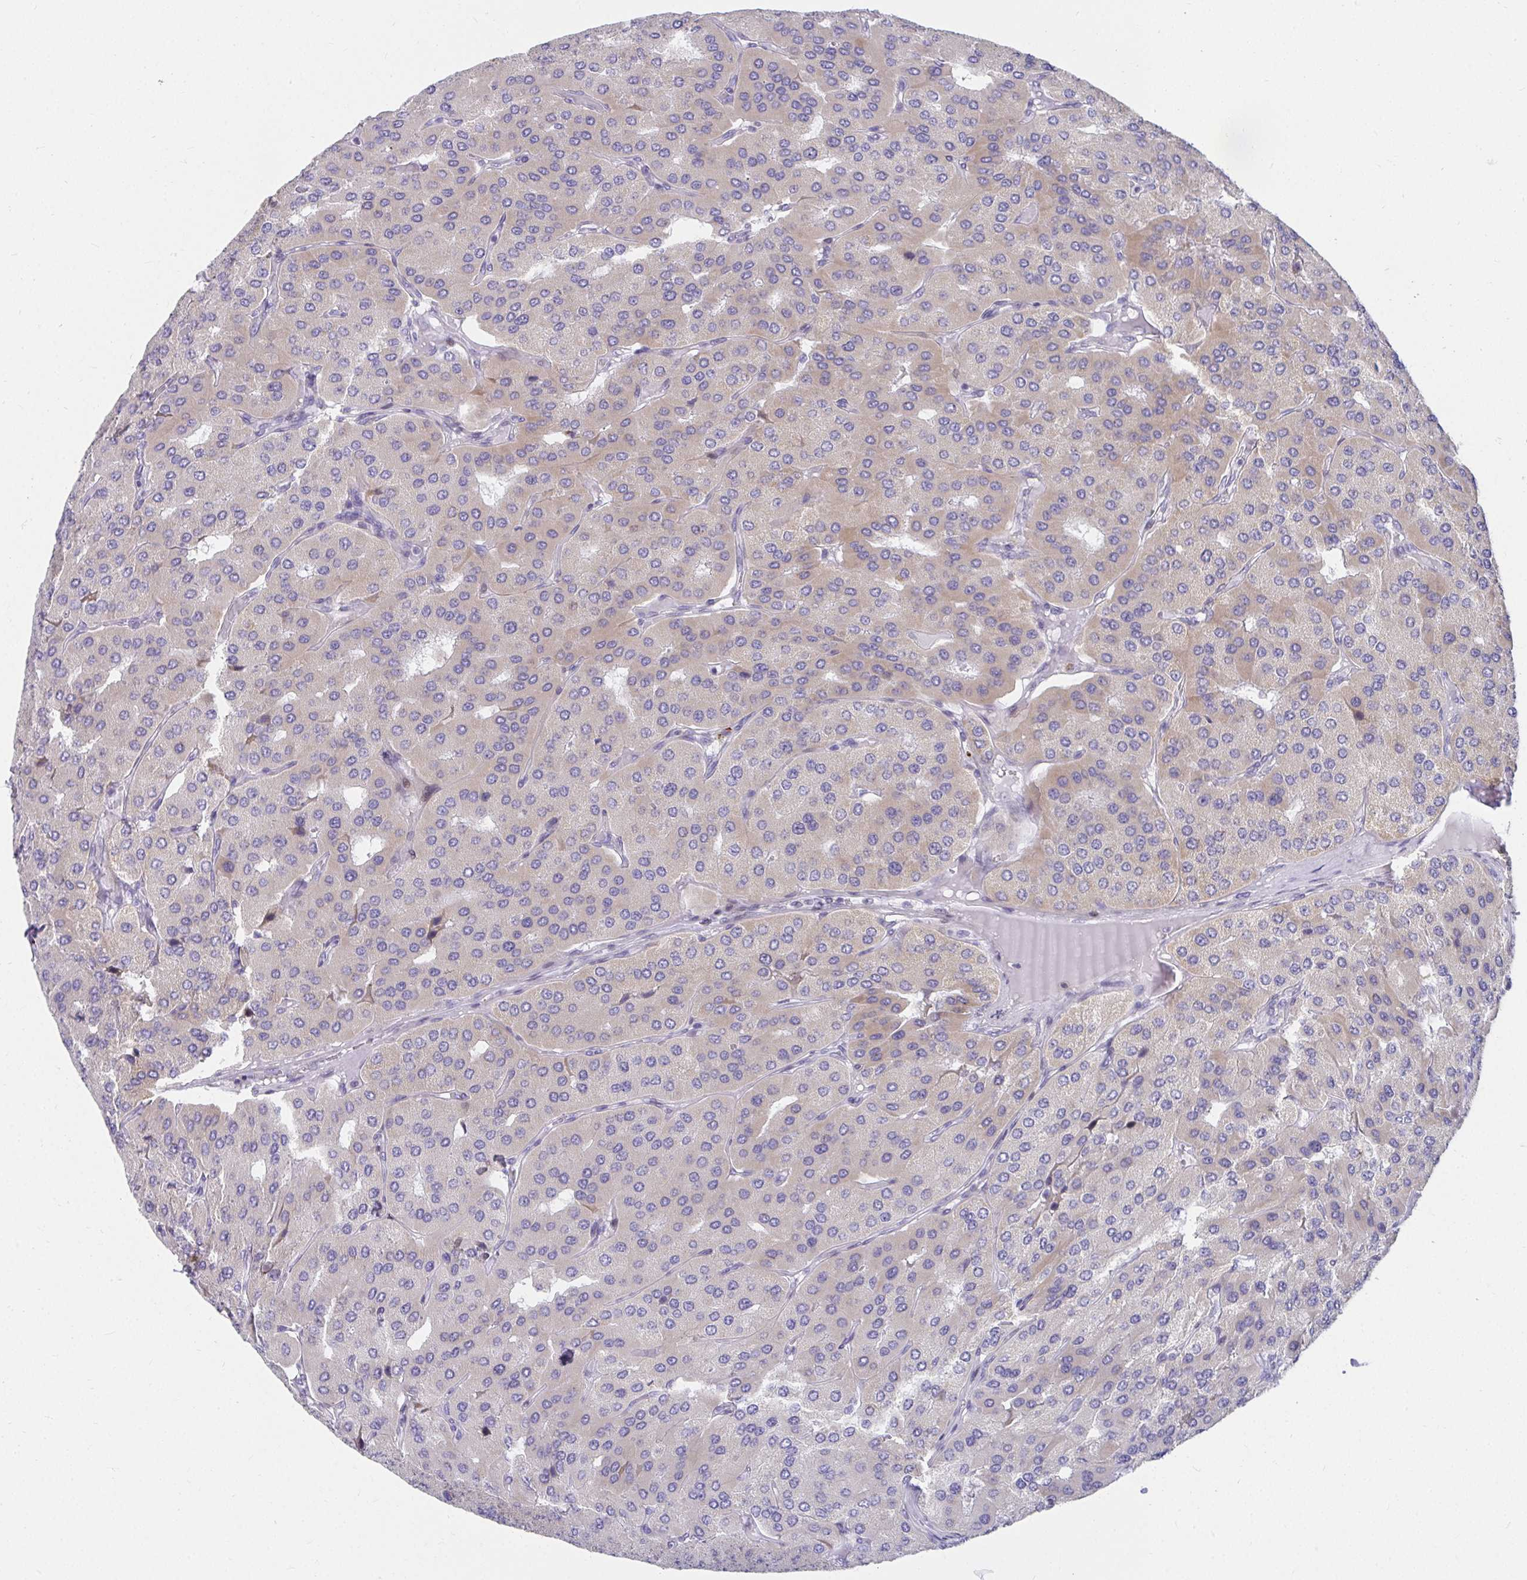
{"staining": {"intensity": "weak", "quantity": "<25%", "location": "cytoplasmic/membranous"}, "tissue": "parathyroid gland", "cell_type": "Glandular cells", "image_type": "normal", "snomed": [{"axis": "morphology", "description": "Normal tissue, NOS"}, {"axis": "morphology", "description": "Adenoma, NOS"}, {"axis": "topography", "description": "Parathyroid gland"}], "caption": "High magnification brightfield microscopy of benign parathyroid gland stained with DAB (brown) and counterstained with hematoxylin (blue): glandular cells show no significant expression.", "gene": "EXOC5", "patient": {"sex": "female", "age": 86}}